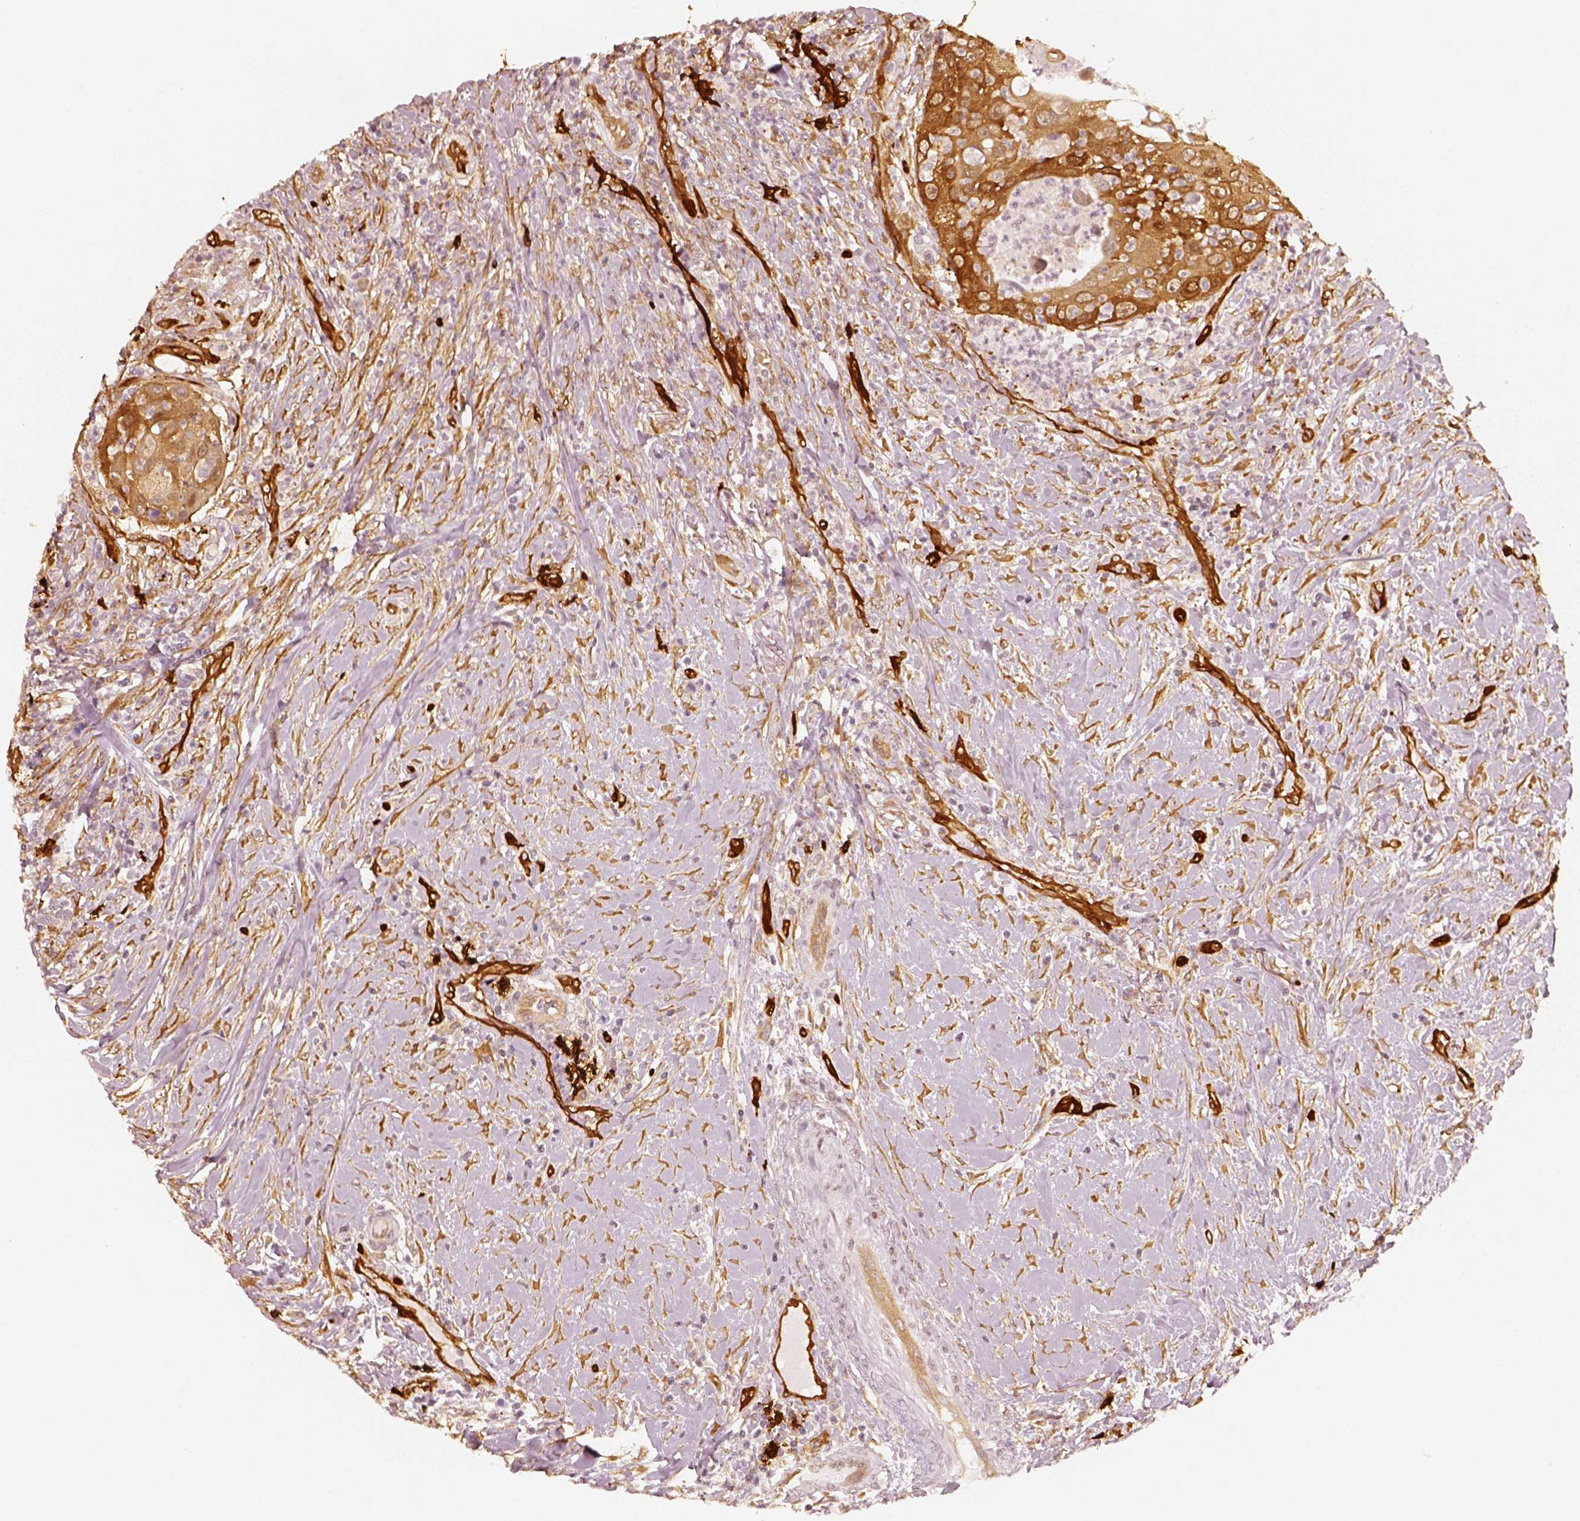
{"staining": {"intensity": "strong", "quantity": ">75%", "location": "cytoplasmic/membranous"}, "tissue": "head and neck cancer", "cell_type": "Tumor cells", "image_type": "cancer", "snomed": [{"axis": "morphology", "description": "Squamous cell carcinoma, NOS"}, {"axis": "topography", "description": "Head-Neck"}], "caption": "Squamous cell carcinoma (head and neck) tissue reveals strong cytoplasmic/membranous staining in approximately >75% of tumor cells, visualized by immunohistochemistry.", "gene": "FSCN1", "patient": {"sex": "male", "age": 69}}